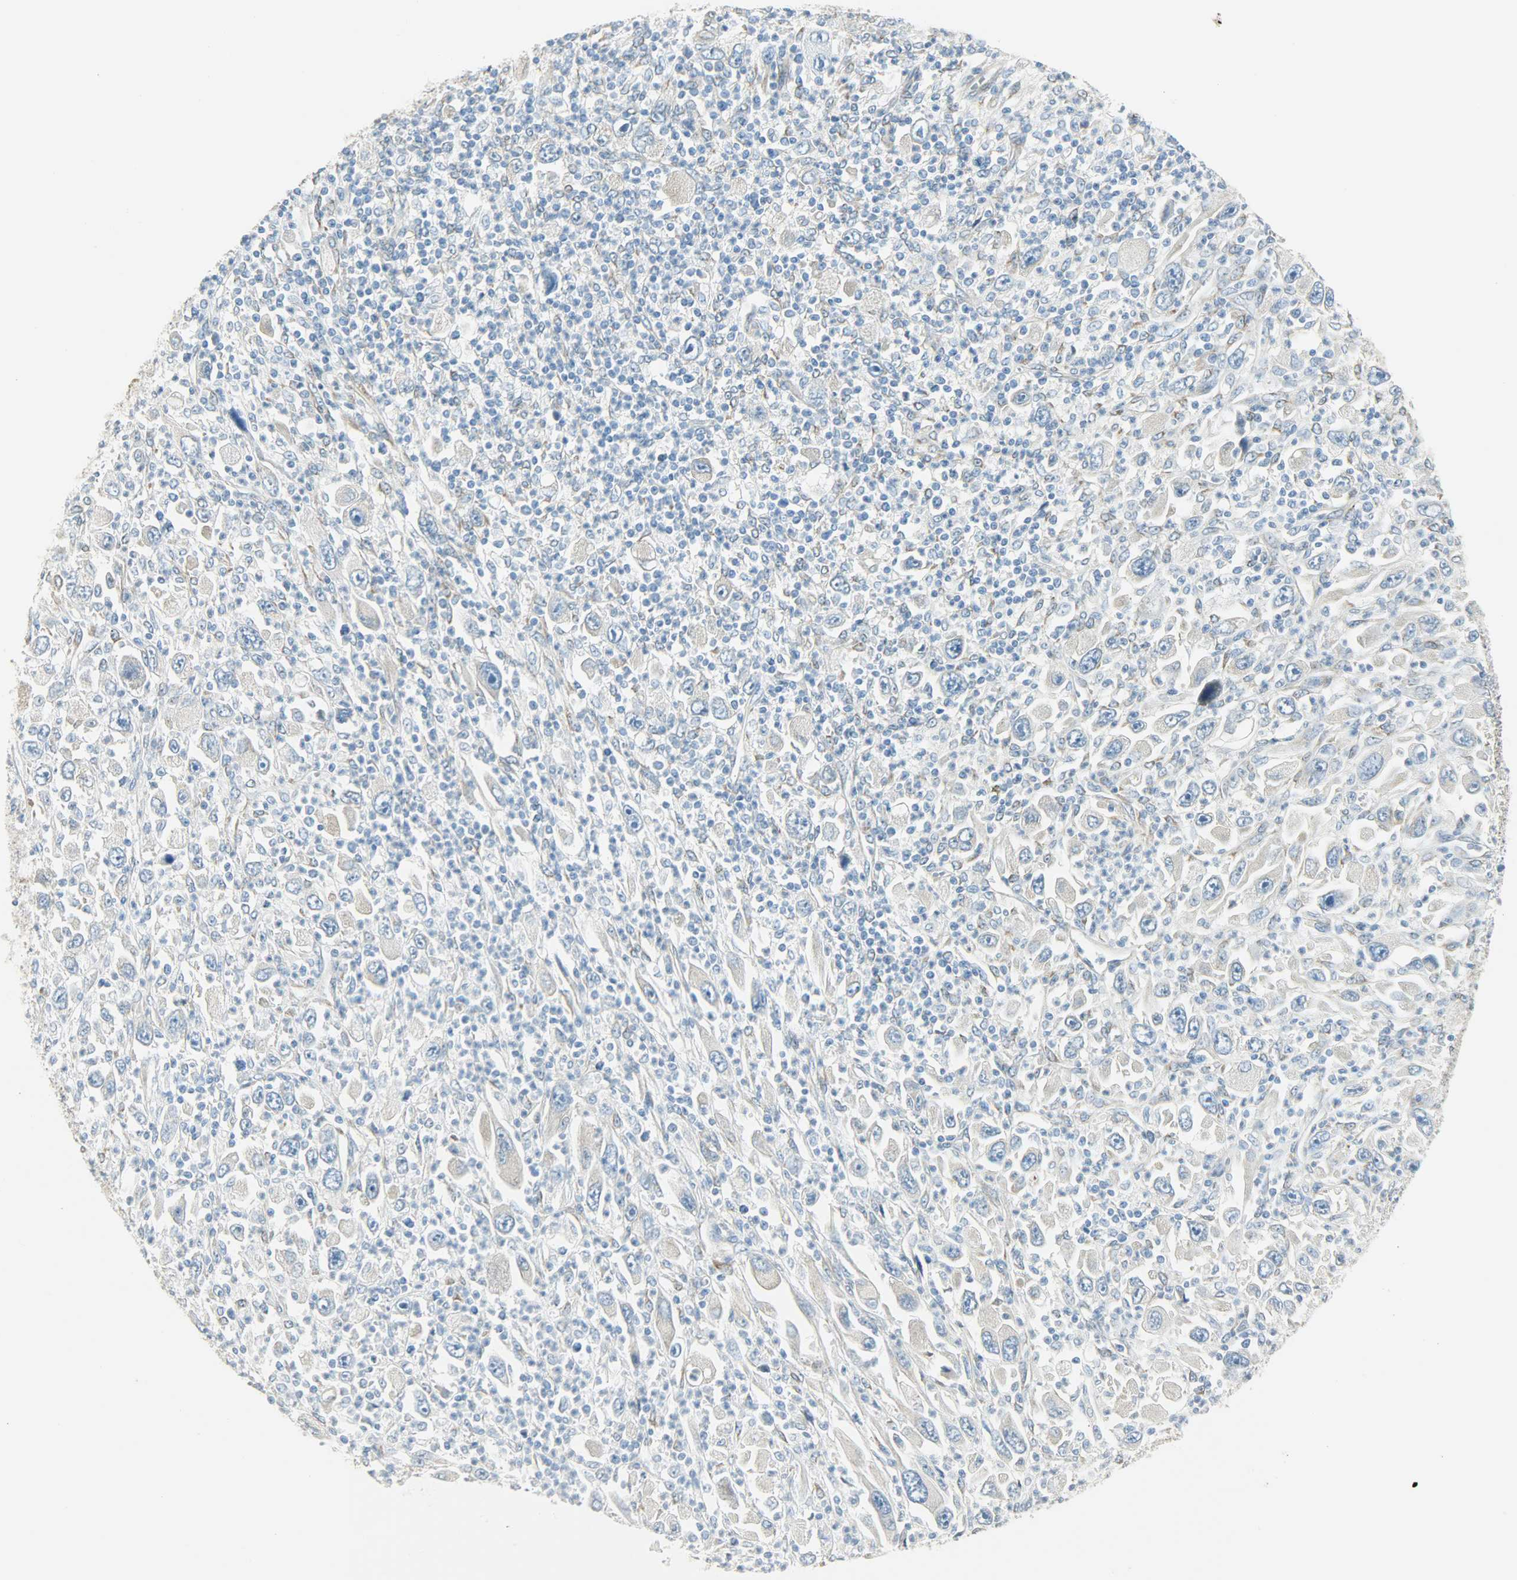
{"staining": {"intensity": "weak", "quantity": "25%-75%", "location": "cytoplasmic/membranous"}, "tissue": "melanoma", "cell_type": "Tumor cells", "image_type": "cancer", "snomed": [{"axis": "morphology", "description": "Malignant melanoma, Metastatic site"}, {"axis": "topography", "description": "Skin"}], "caption": "Protein positivity by immunohistochemistry (IHC) reveals weak cytoplasmic/membranous expression in about 25%-75% of tumor cells in melanoma.", "gene": "PKD2", "patient": {"sex": "female", "age": 56}}